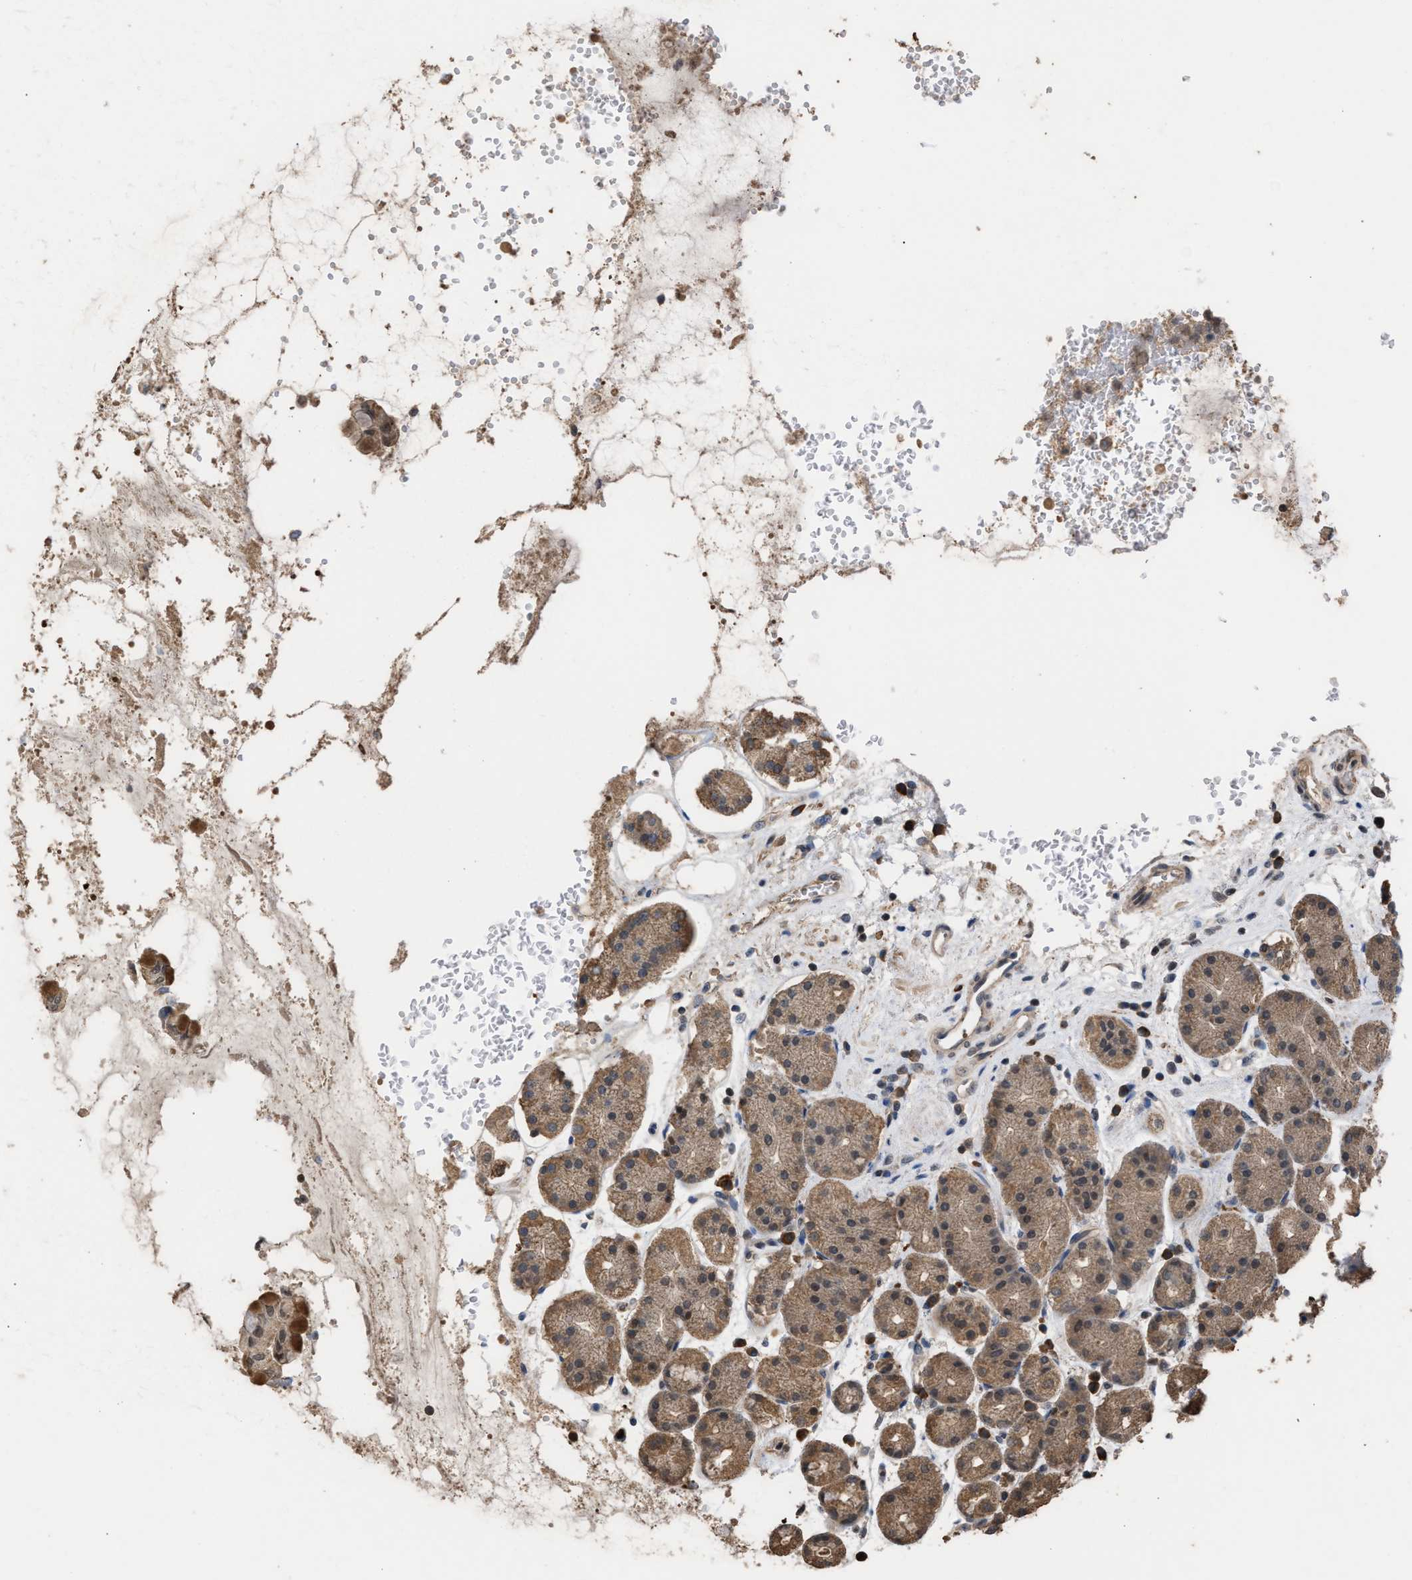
{"staining": {"intensity": "moderate", "quantity": ">75%", "location": "cytoplasmic/membranous,nuclear"}, "tissue": "stomach", "cell_type": "Glandular cells", "image_type": "normal", "snomed": [{"axis": "morphology", "description": "Normal tissue, NOS"}, {"axis": "topography", "description": "Stomach"}, {"axis": "topography", "description": "Stomach, lower"}], "caption": "About >75% of glandular cells in unremarkable human stomach exhibit moderate cytoplasmic/membranous,nuclear protein staining as visualized by brown immunohistochemical staining.", "gene": "C9orf78", "patient": {"sex": "female", "age": 56}}